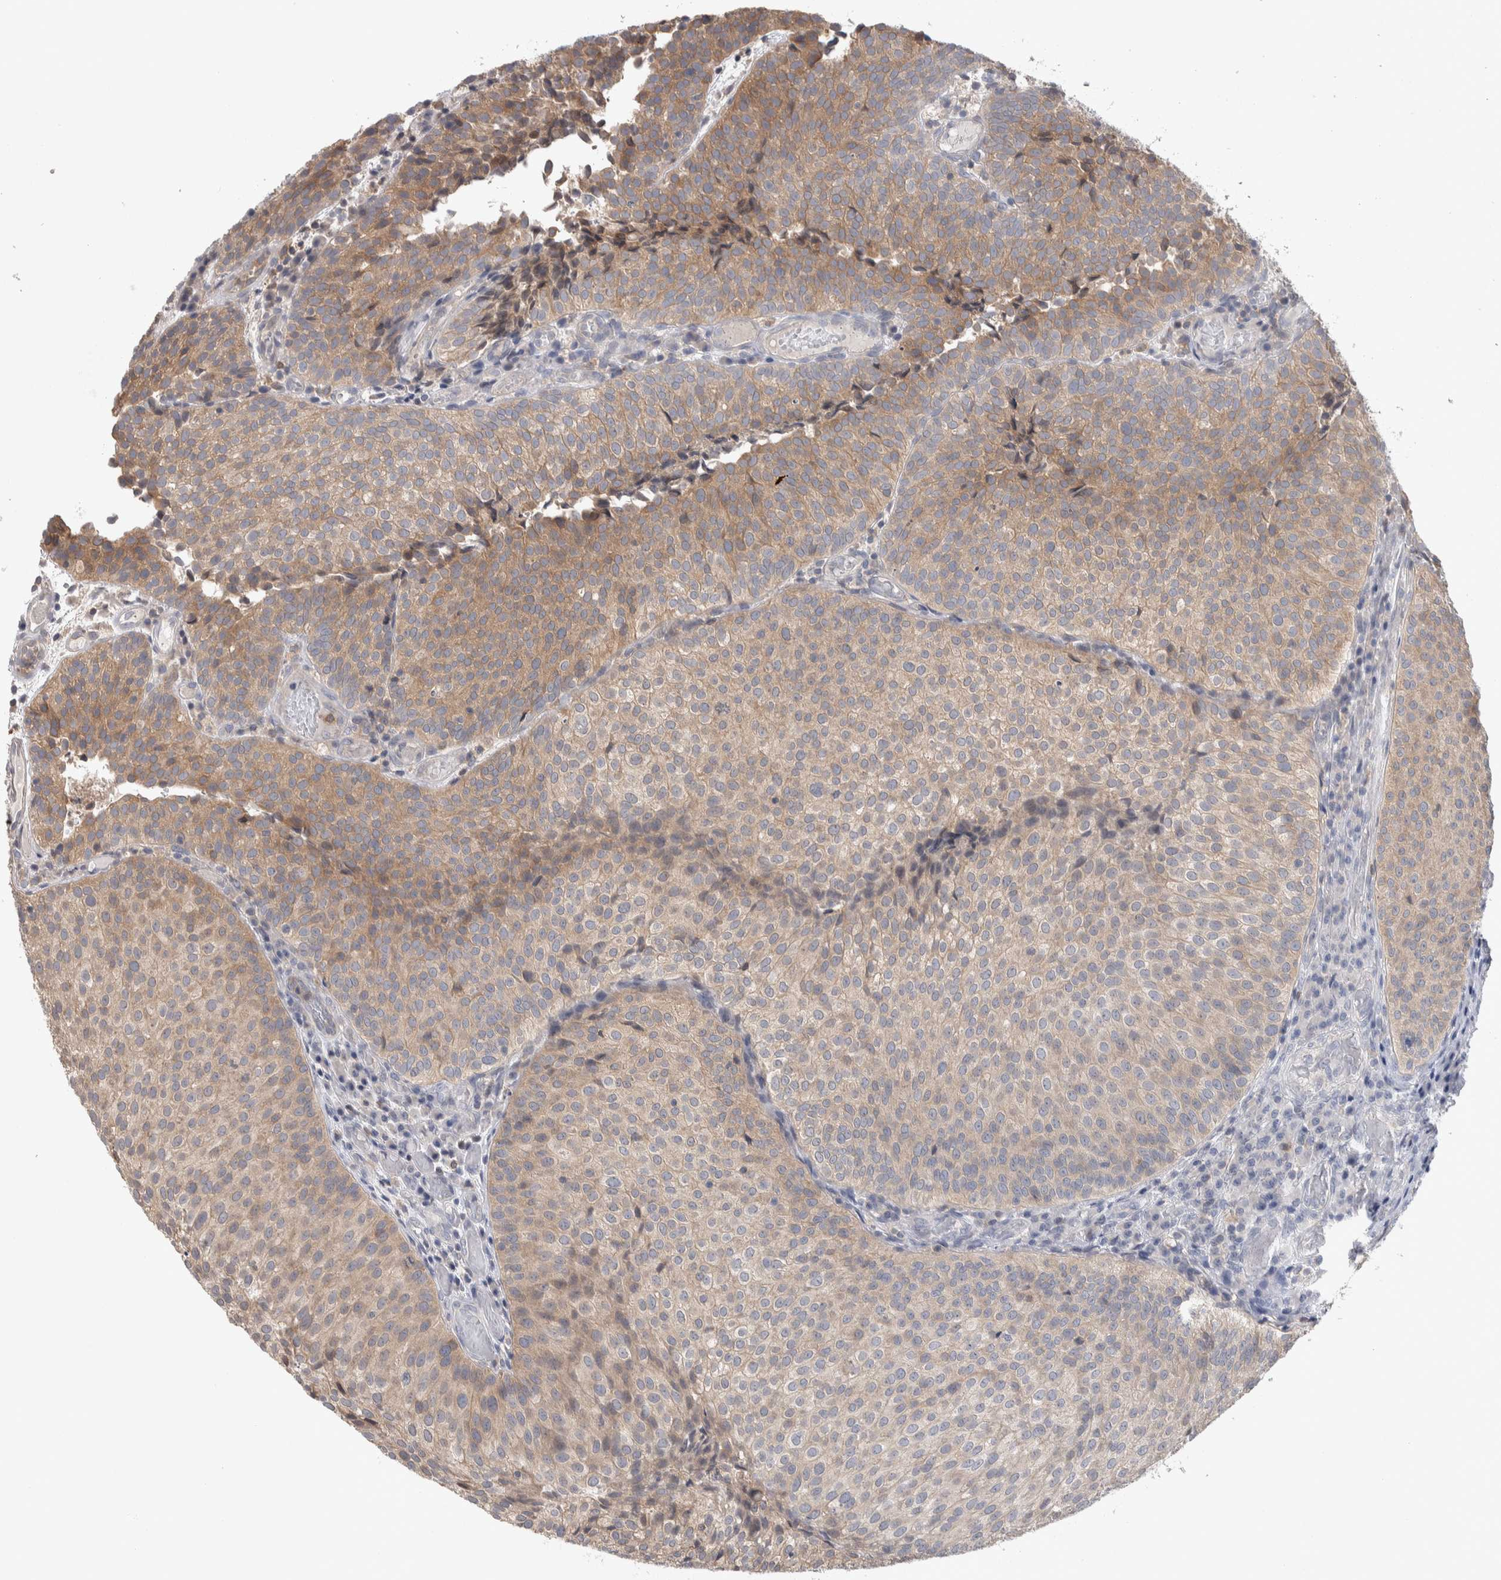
{"staining": {"intensity": "weak", "quantity": ">75%", "location": "cytoplasmic/membranous"}, "tissue": "urothelial cancer", "cell_type": "Tumor cells", "image_type": "cancer", "snomed": [{"axis": "morphology", "description": "Urothelial carcinoma, Low grade"}, {"axis": "topography", "description": "Urinary bladder"}], "caption": "Immunohistochemical staining of human urothelial carcinoma (low-grade) shows low levels of weak cytoplasmic/membranous expression in approximately >75% of tumor cells.", "gene": "HTATIP2", "patient": {"sex": "male", "age": 86}}